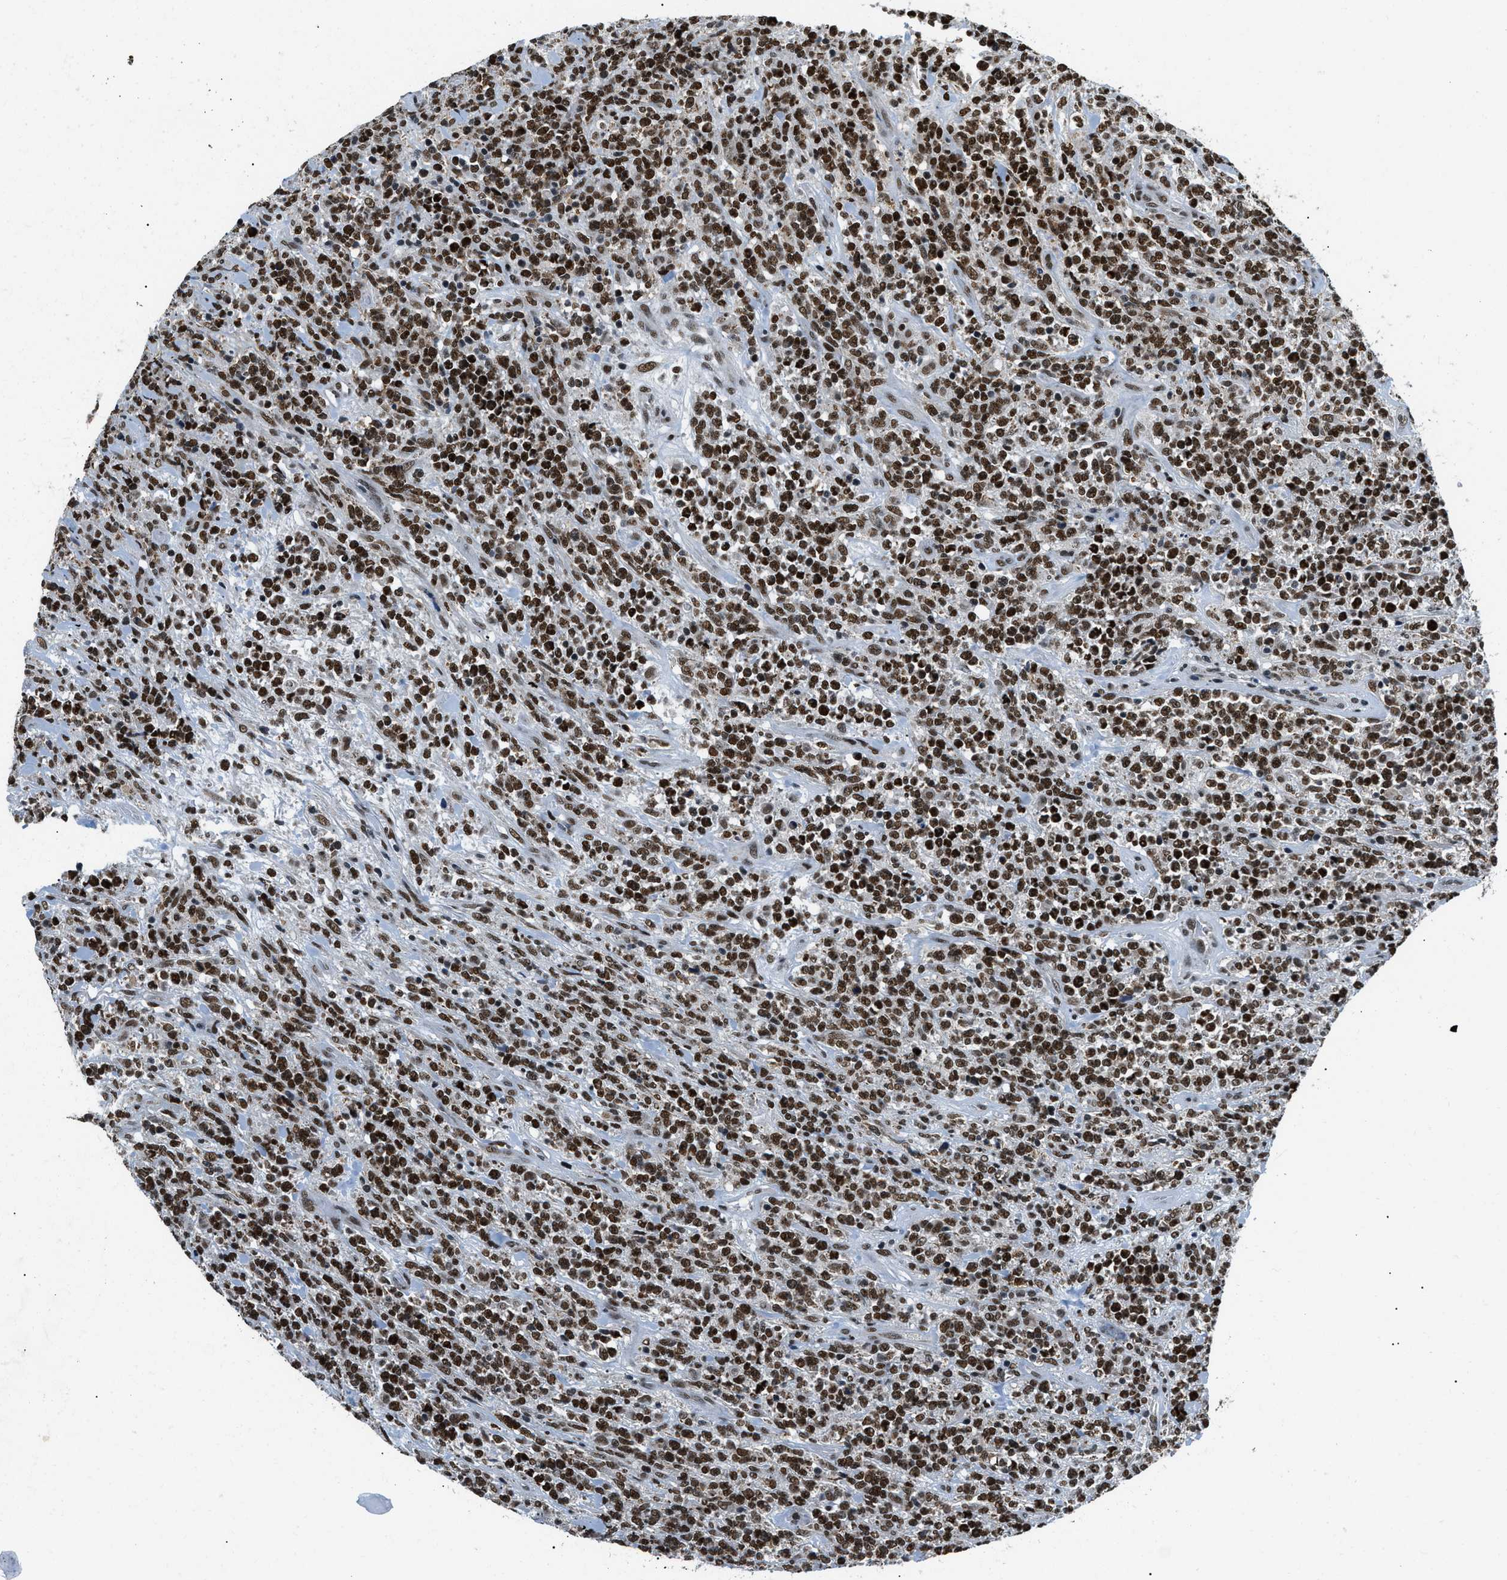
{"staining": {"intensity": "strong", "quantity": ">75%", "location": "nuclear"}, "tissue": "lymphoma", "cell_type": "Tumor cells", "image_type": "cancer", "snomed": [{"axis": "morphology", "description": "Malignant lymphoma, non-Hodgkin's type, High grade"}, {"axis": "topography", "description": "Soft tissue"}], "caption": "Immunohistochemical staining of human high-grade malignant lymphoma, non-Hodgkin's type exhibits high levels of strong nuclear protein positivity in about >75% of tumor cells. (DAB (3,3'-diaminobenzidine) IHC with brightfield microscopy, high magnification).", "gene": "KDM3B", "patient": {"sex": "male", "age": 18}}